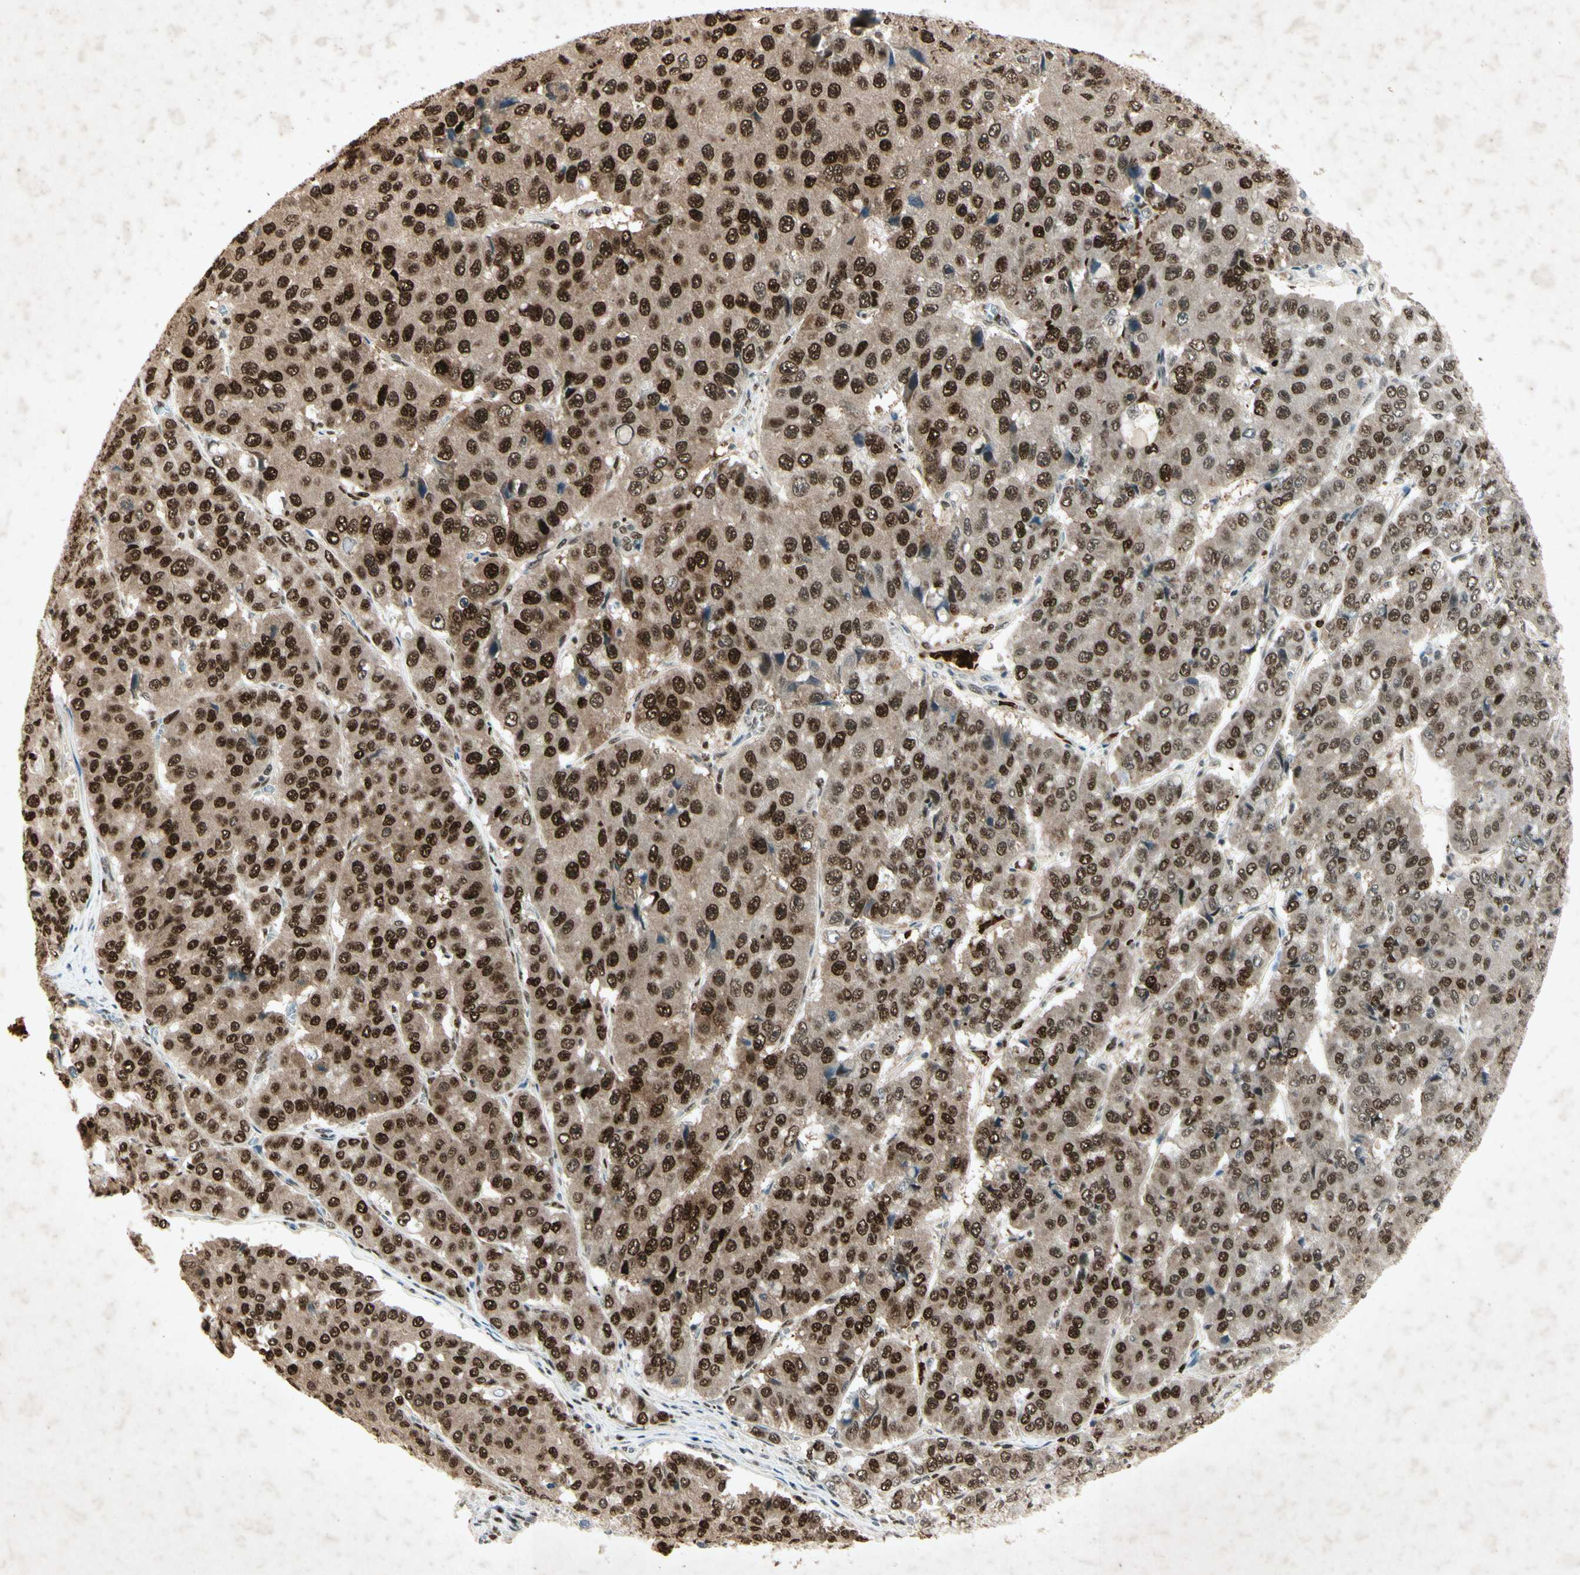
{"staining": {"intensity": "strong", "quantity": ">75%", "location": "nuclear"}, "tissue": "pancreatic cancer", "cell_type": "Tumor cells", "image_type": "cancer", "snomed": [{"axis": "morphology", "description": "Adenocarcinoma, NOS"}, {"axis": "topography", "description": "Pancreas"}], "caption": "Immunohistochemistry (IHC) (DAB (3,3'-diaminobenzidine)) staining of pancreatic cancer (adenocarcinoma) demonstrates strong nuclear protein expression in about >75% of tumor cells.", "gene": "RNF43", "patient": {"sex": "male", "age": 50}}